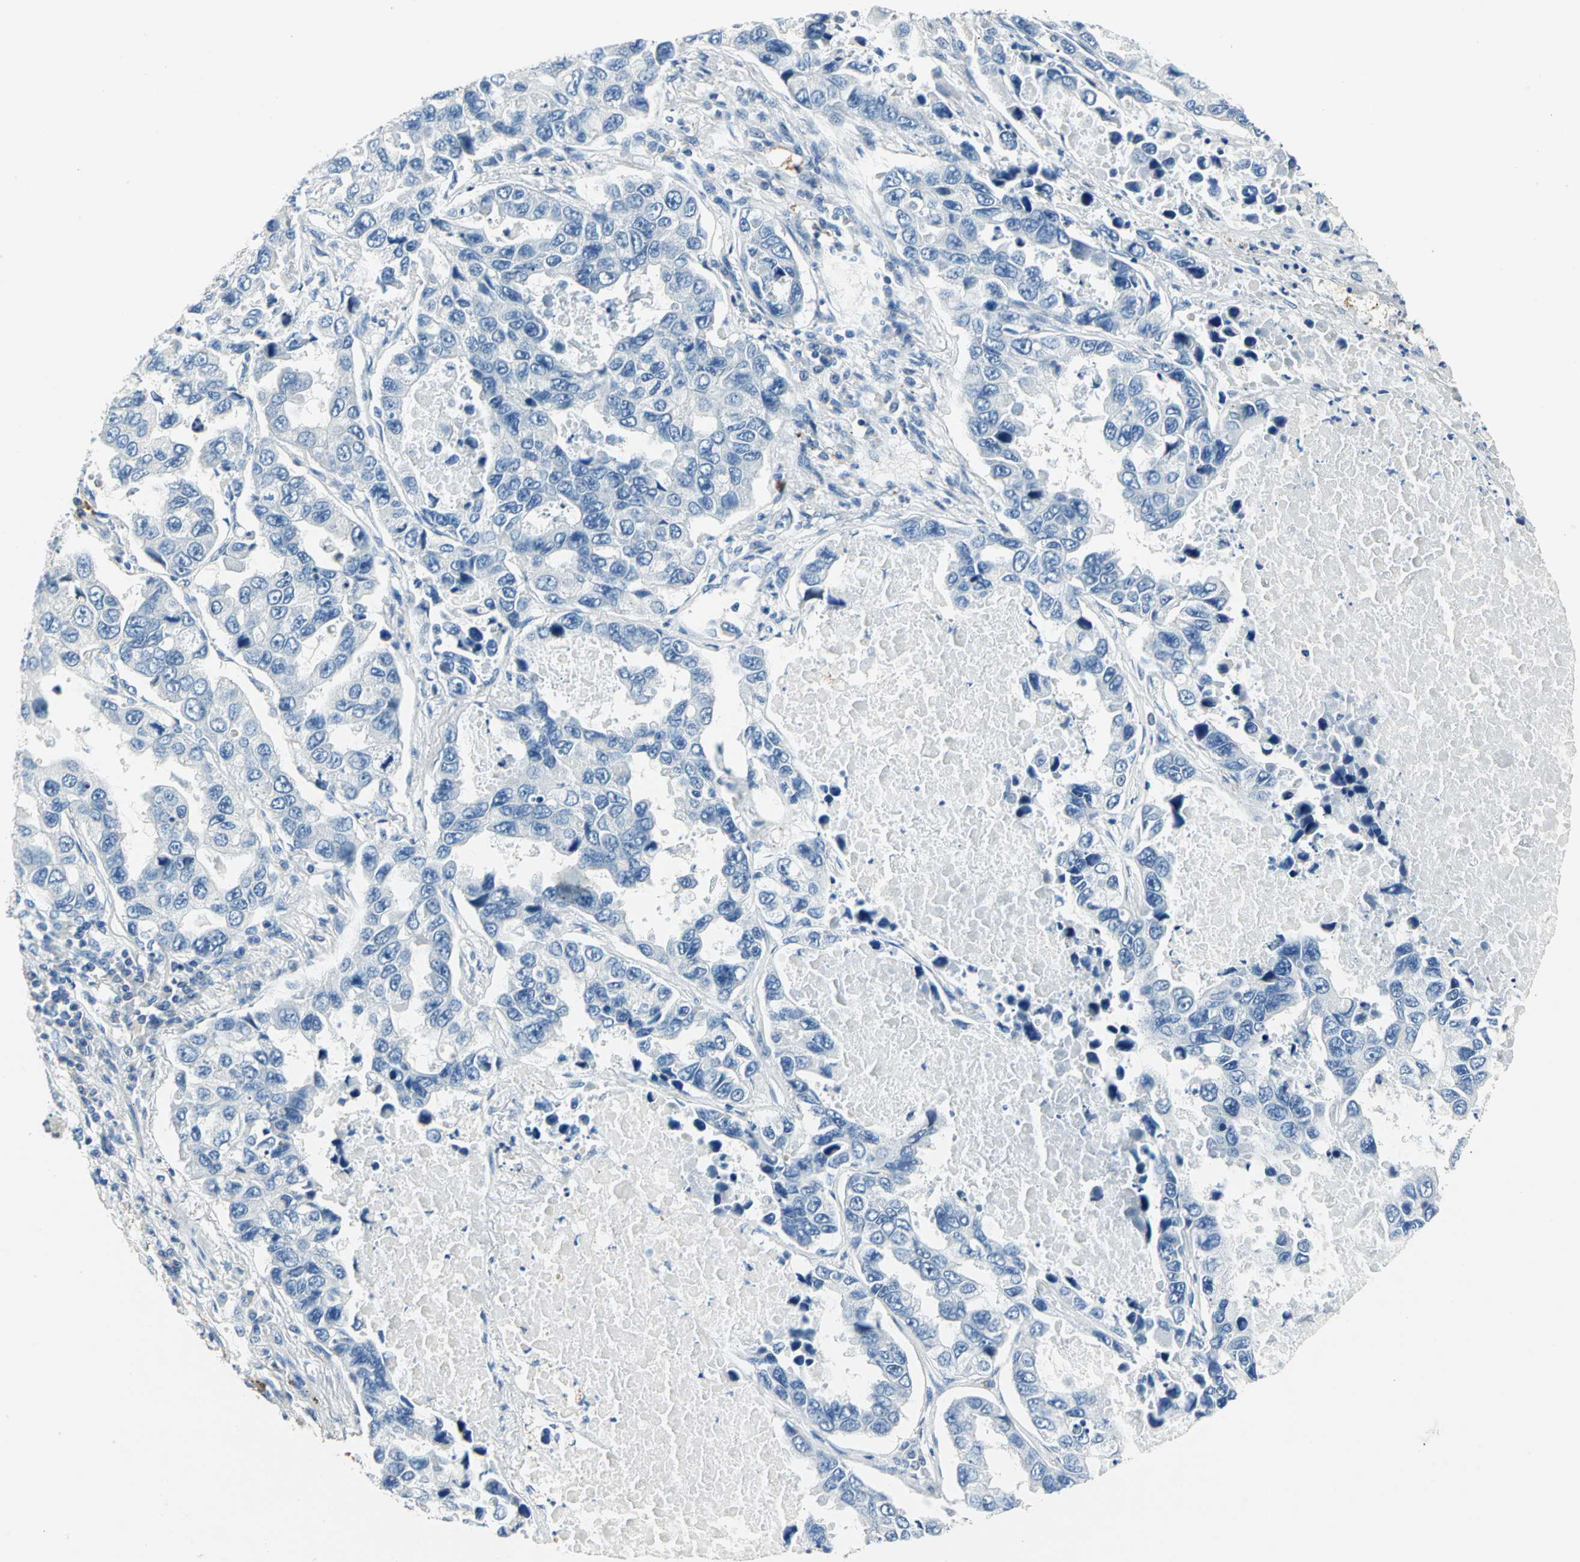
{"staining": {"intensity": "negative", "quantity": "none", "location": "none"}, "tissue": "lung cancer", "cell_type": "Tumor cells", "image_type": "cancer", "snomed": [{"axis": "morphology", "description": "Adenocarcinoma, NOS"}, {"axis": "topography", "description": "Lung"}], "caption": "The micrograph demonstrates no staining of tumor cells in adenocarcinoma (lung).", "gene": "RAD17", "patient": {"sex": "male", "age": 64}}